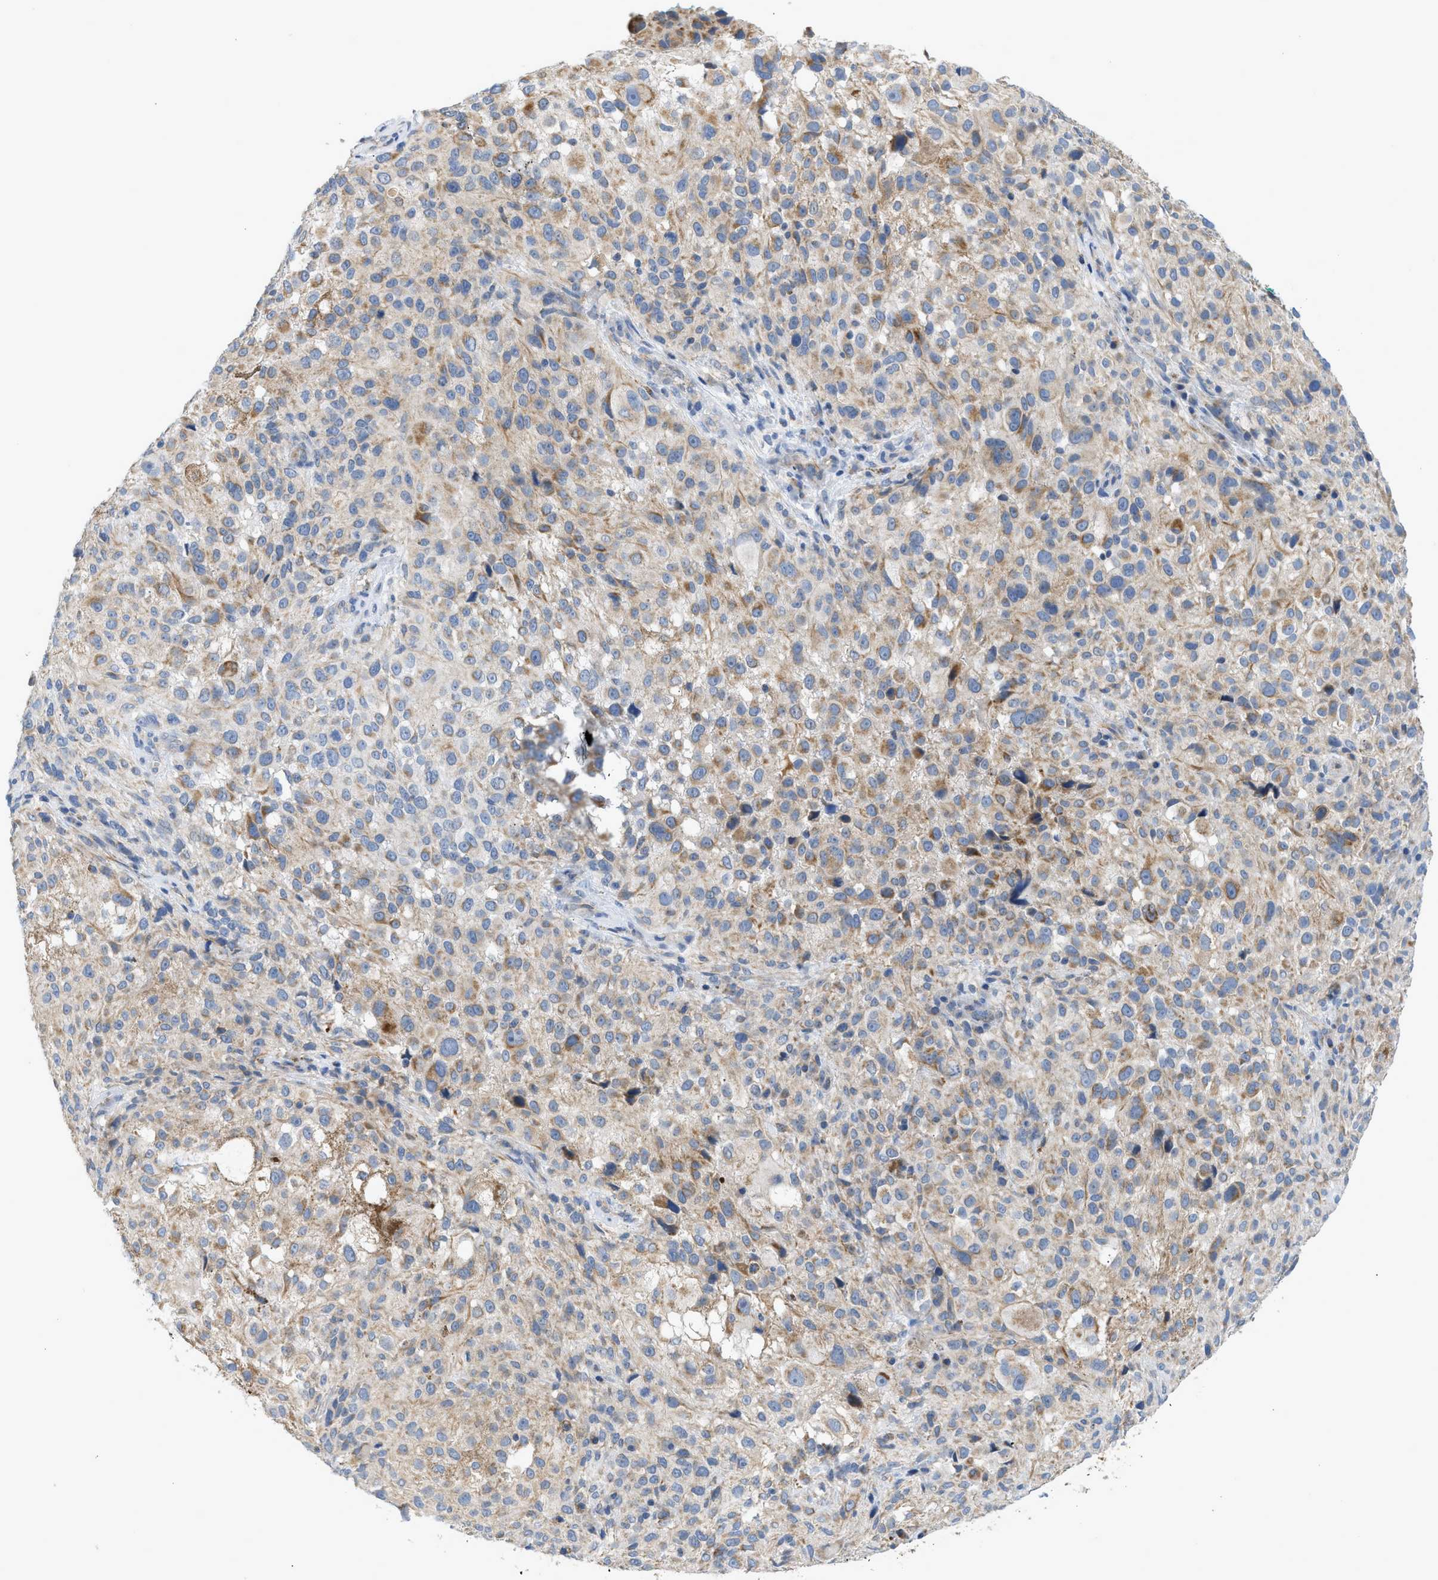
{"staining": {"intensity": "moderate", "quantity": "25%-75%", "location": "cytoplasmic/membranous"}, "tissue": "melanoma", "cell_type": "Tumor cells", "image_type": "cancer", "snomed": [{"axis": "morphology", "description": "Necrosis, NOS"}, {"axis": "morphology", "description": "Malignant melanoma, NOS"}, {"axis": "topography", "description": "Skin"}], "caption": "Immunohistochemistry (DAB) staining of melanoma reveals moderate cytoplasmic/membranous protein positivity in approximately 25%-75% of tumor cells. (DAB IHC, brown staining for protein, blue staining for nuclei).", "gene": "GOT2", "patient": {"sex": "female", "age": 87}}